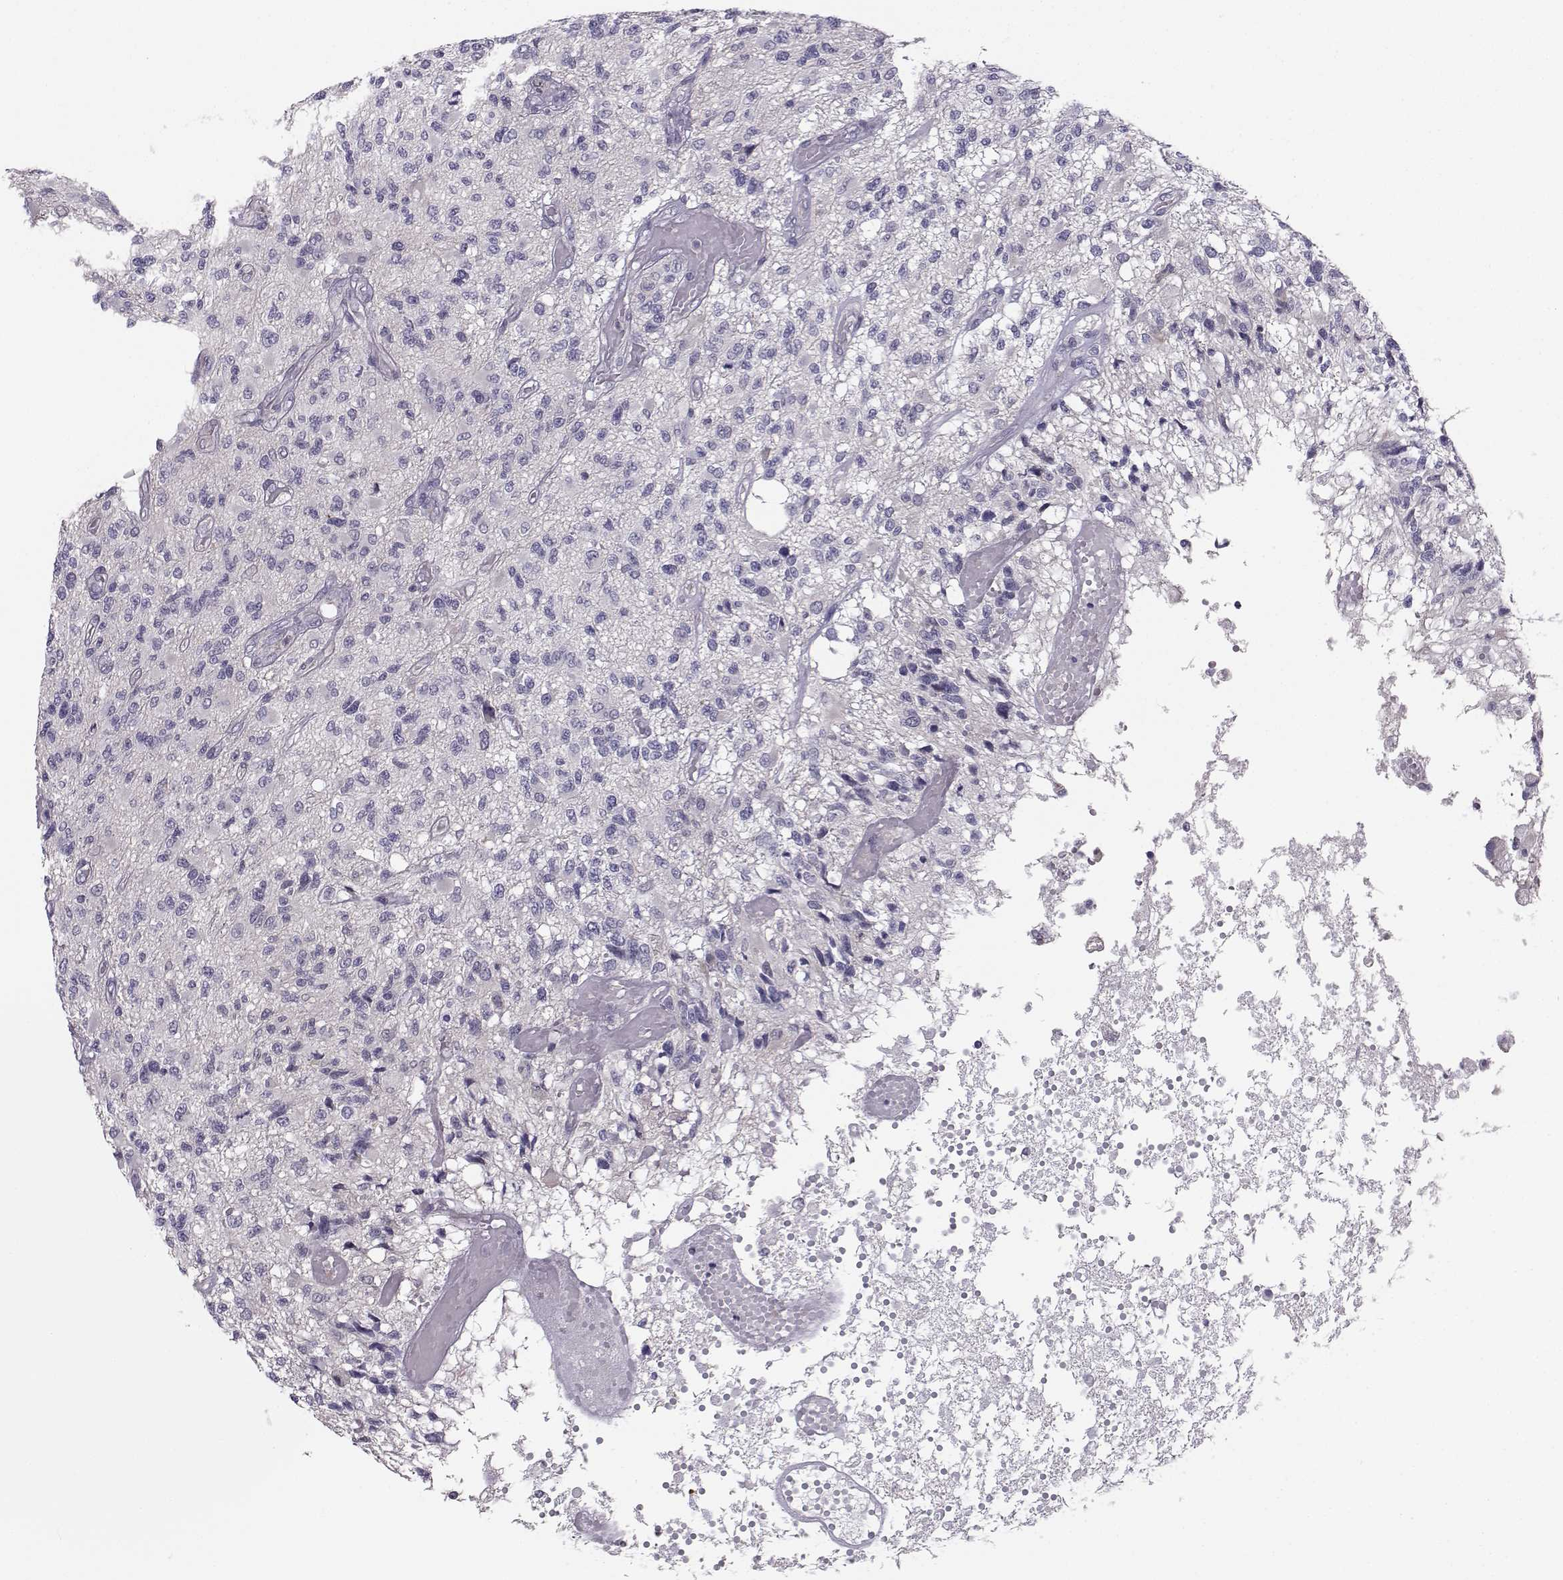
{"staining": {"intensity": "negative", "quantity": "none", "location": "none"}, "tissue": "glioma", "cell_type": "Tumor cells", "image_type": "cancer", "snomed": [{"axis": "morphology", "description": "Glioma, malignant, High grade"}, {"axis": "topography", "description": "Brain"}], "caption": "This is a histopathology image of immunohistochemistry staining of high-grade glioma (malignant), which shows no expression in tumor cells.", "gene": "MROH7", "patient": {"sex": "female", "age": 63}}